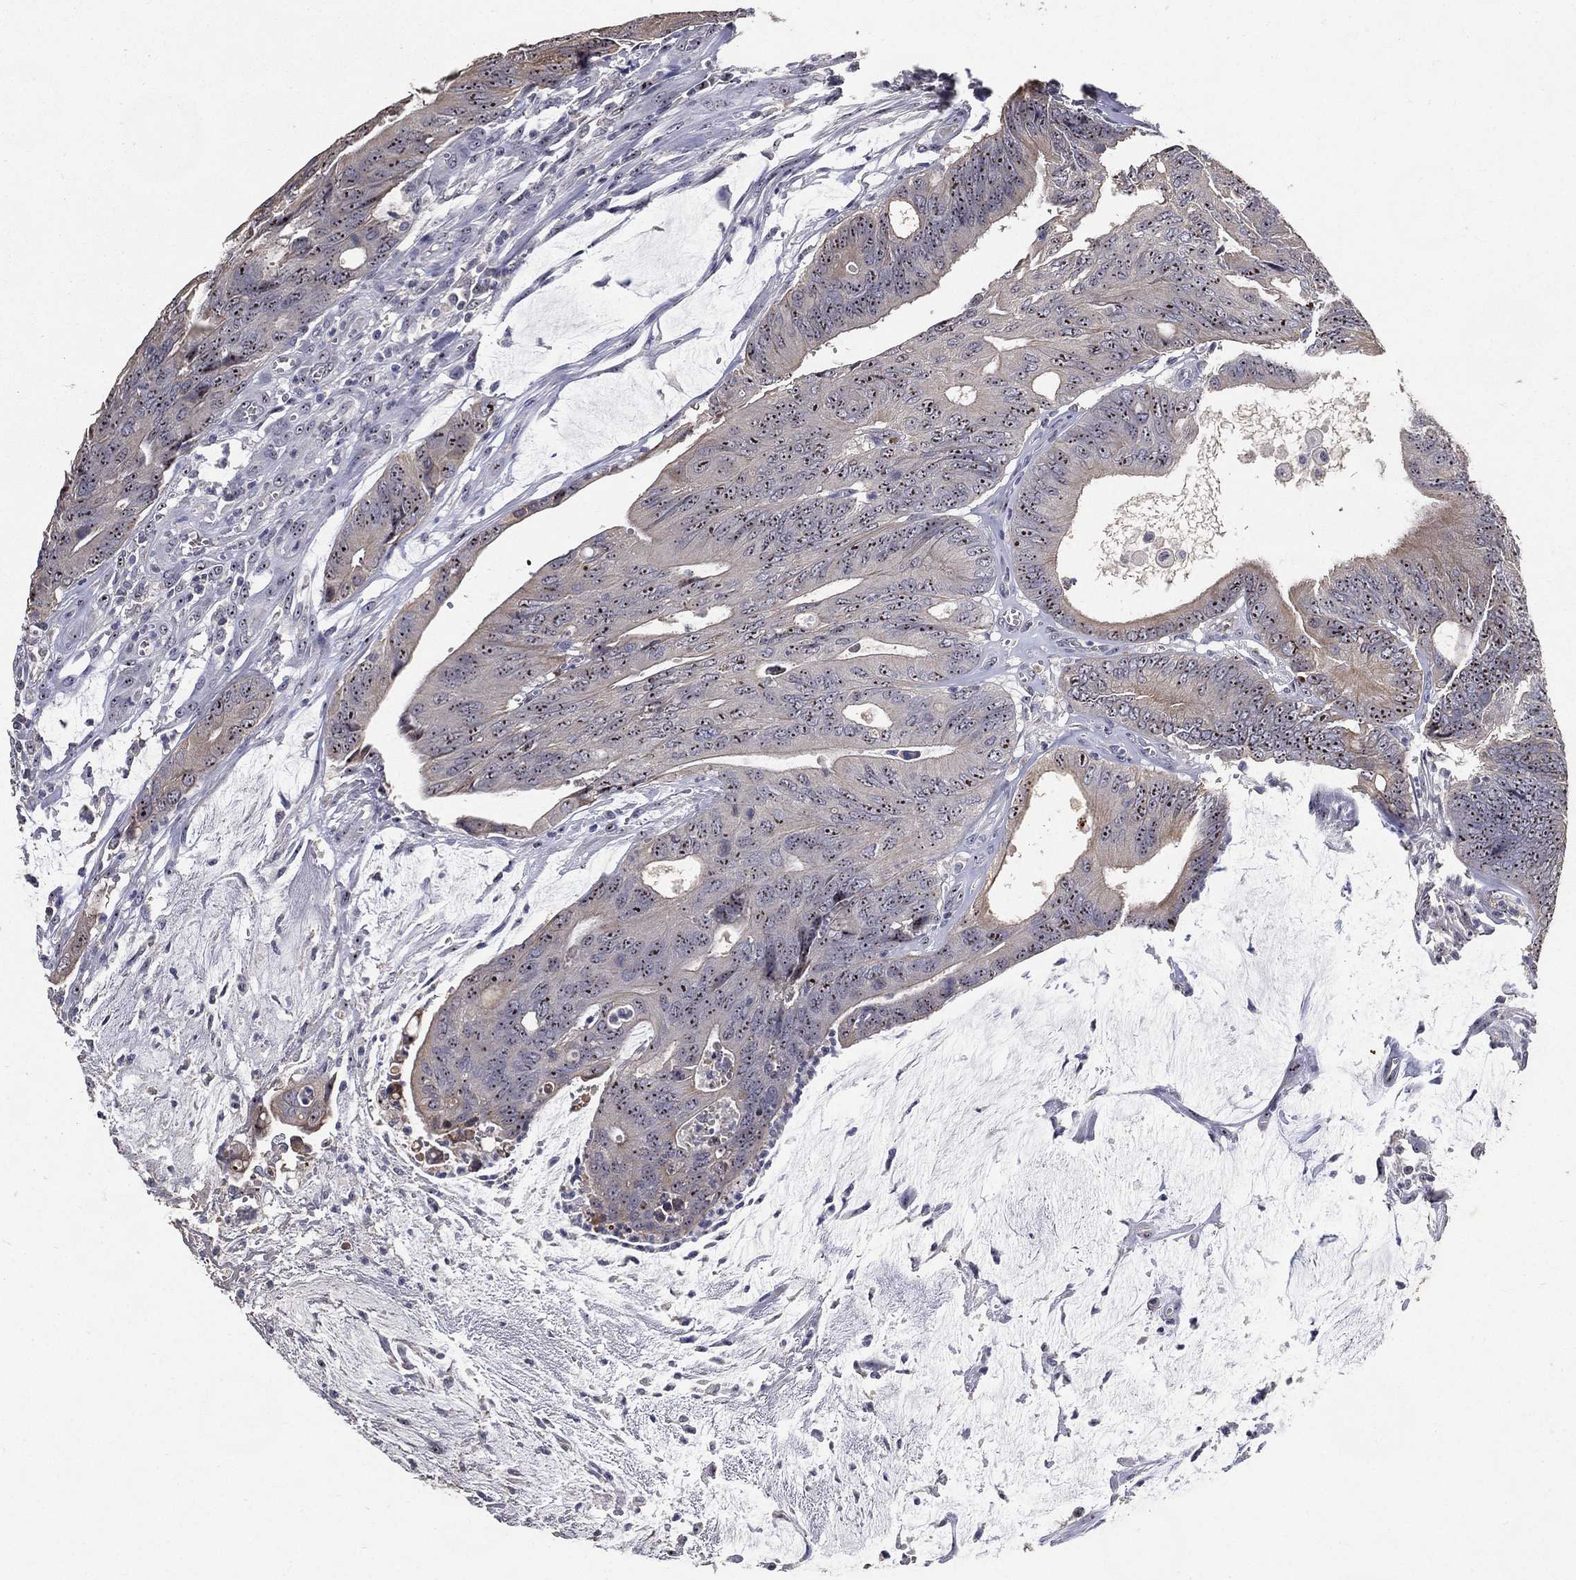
{"staining": {"intensity": "moderate", "quantity": "<25%", "location": "nuclear"}, "tissue": "colorectal cancer", "cell_type": "Tumor cells", "image_type": "cancer", "snomed": [{"axis": "morphology", "description": "Normal tissue, NOS"}, {"axis": "morphology", "description": "Adenocarcinoma, NOS"}, {"axis": "topography", "description": "Colon"}], "caption": "High-magnification brightfield microscopy of colorectal cancer stained with DAB (3,3'-diaminobenzidine) (brown) and counterstained with hematoxylin (blue). tumor cells exhibit moderate nuclear expression is appreciated in approximately<25% of cells.", "gene": "EFNA1", "patient": {"sex": "male", "age": 65}}